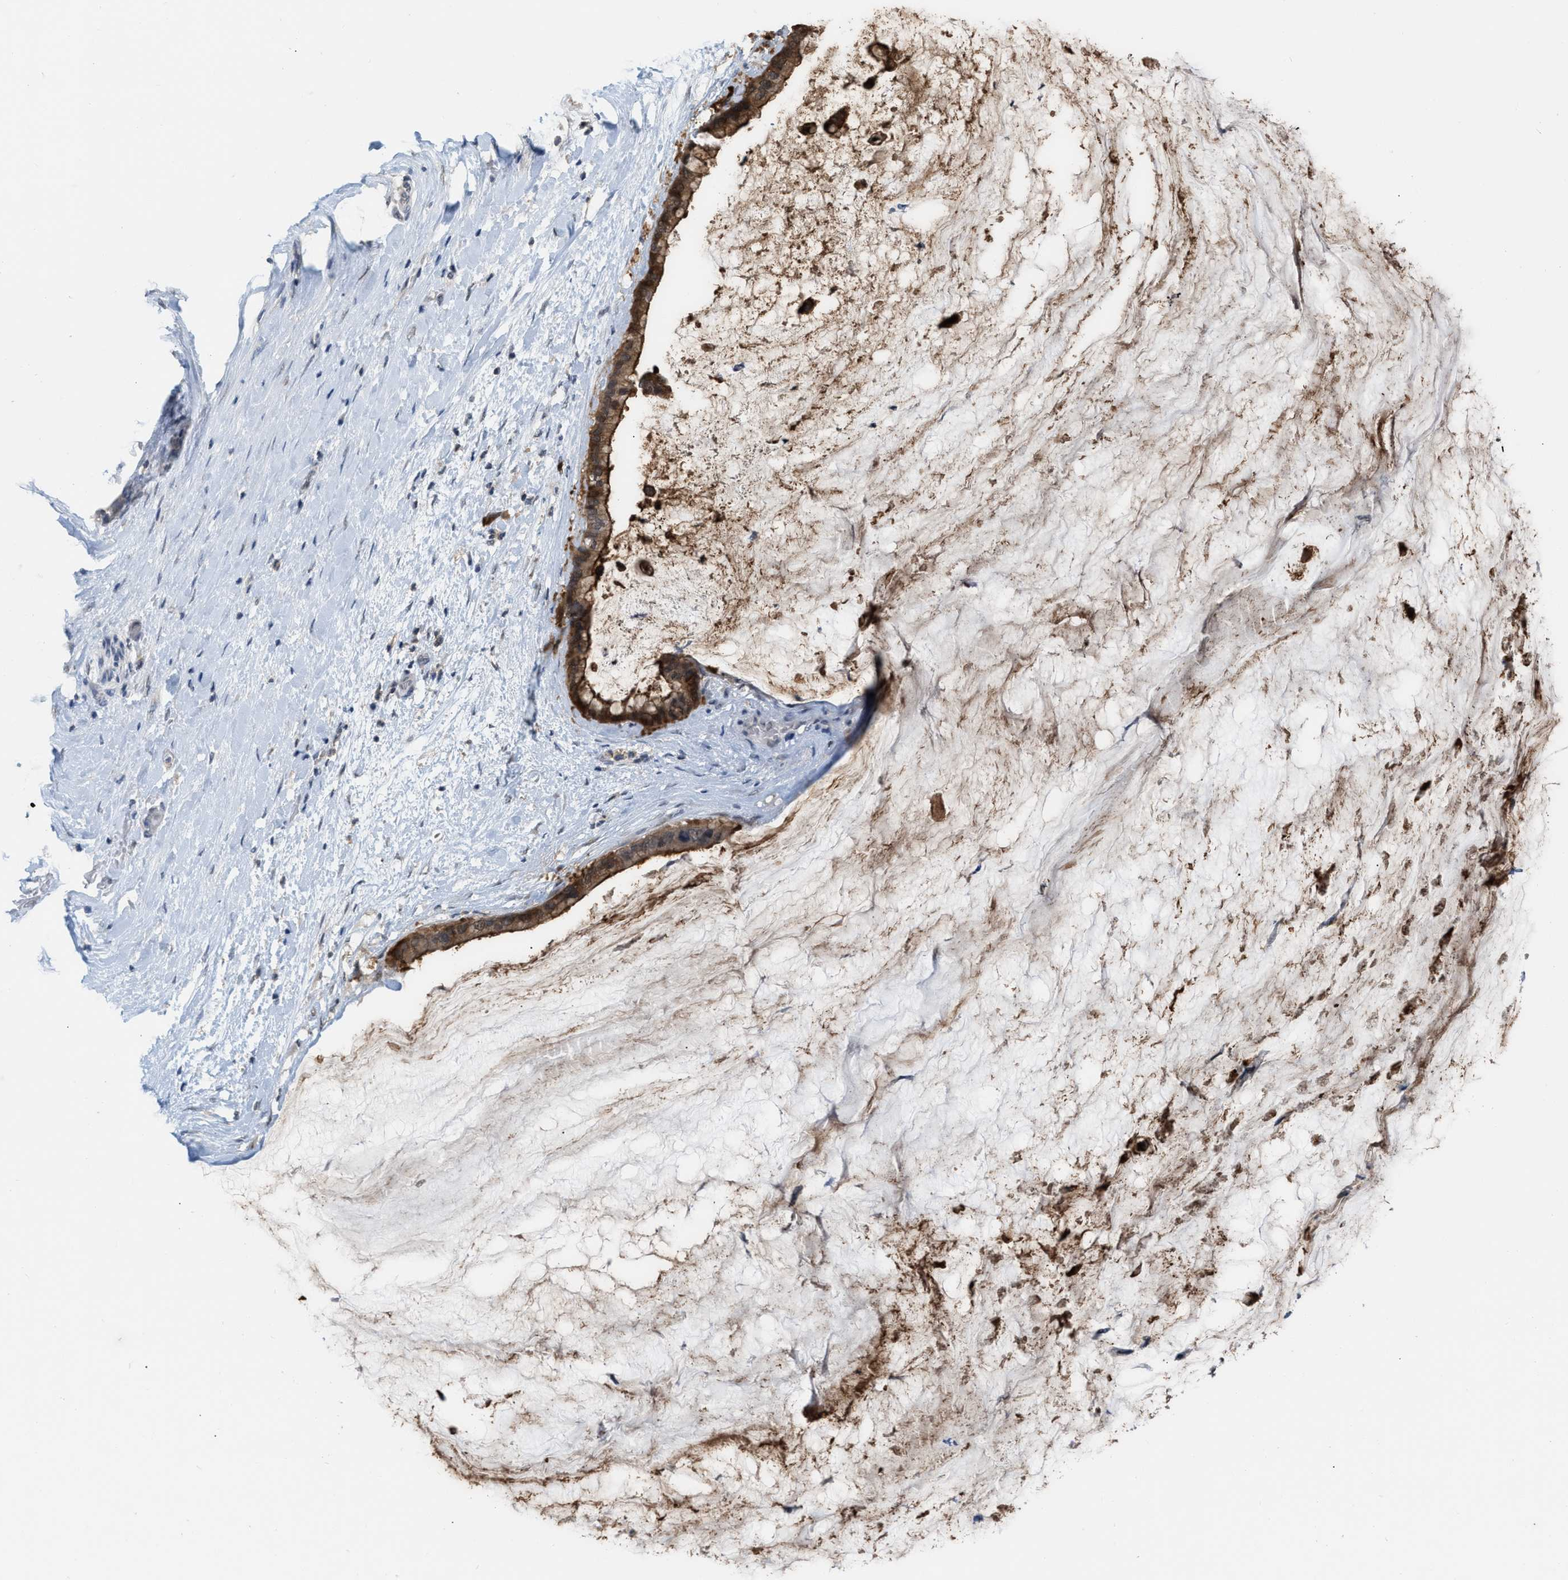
{"staining": {"intensity": "moderate", "quantity": ">75%", "location": "cytoplasmic/membranous"}, "tissue": "pancreatic cancer", "cell_type": "Tumor cells", "image_type": "cancer", "snomed": [{"axis": "morphology", "description": "Adenocarcinoma, NOS"}, {"axis": "topography", "description": "Pancreas"}], "caption": "Protein staining of pancreatic cancer (adenocarcinoma) tissue displays moderate cytoplasmic/membranous expression in approximately >75% of tumor cells.", "gene": "BAIAP2L1", "patient": {"sex": "male", "age": 41}}